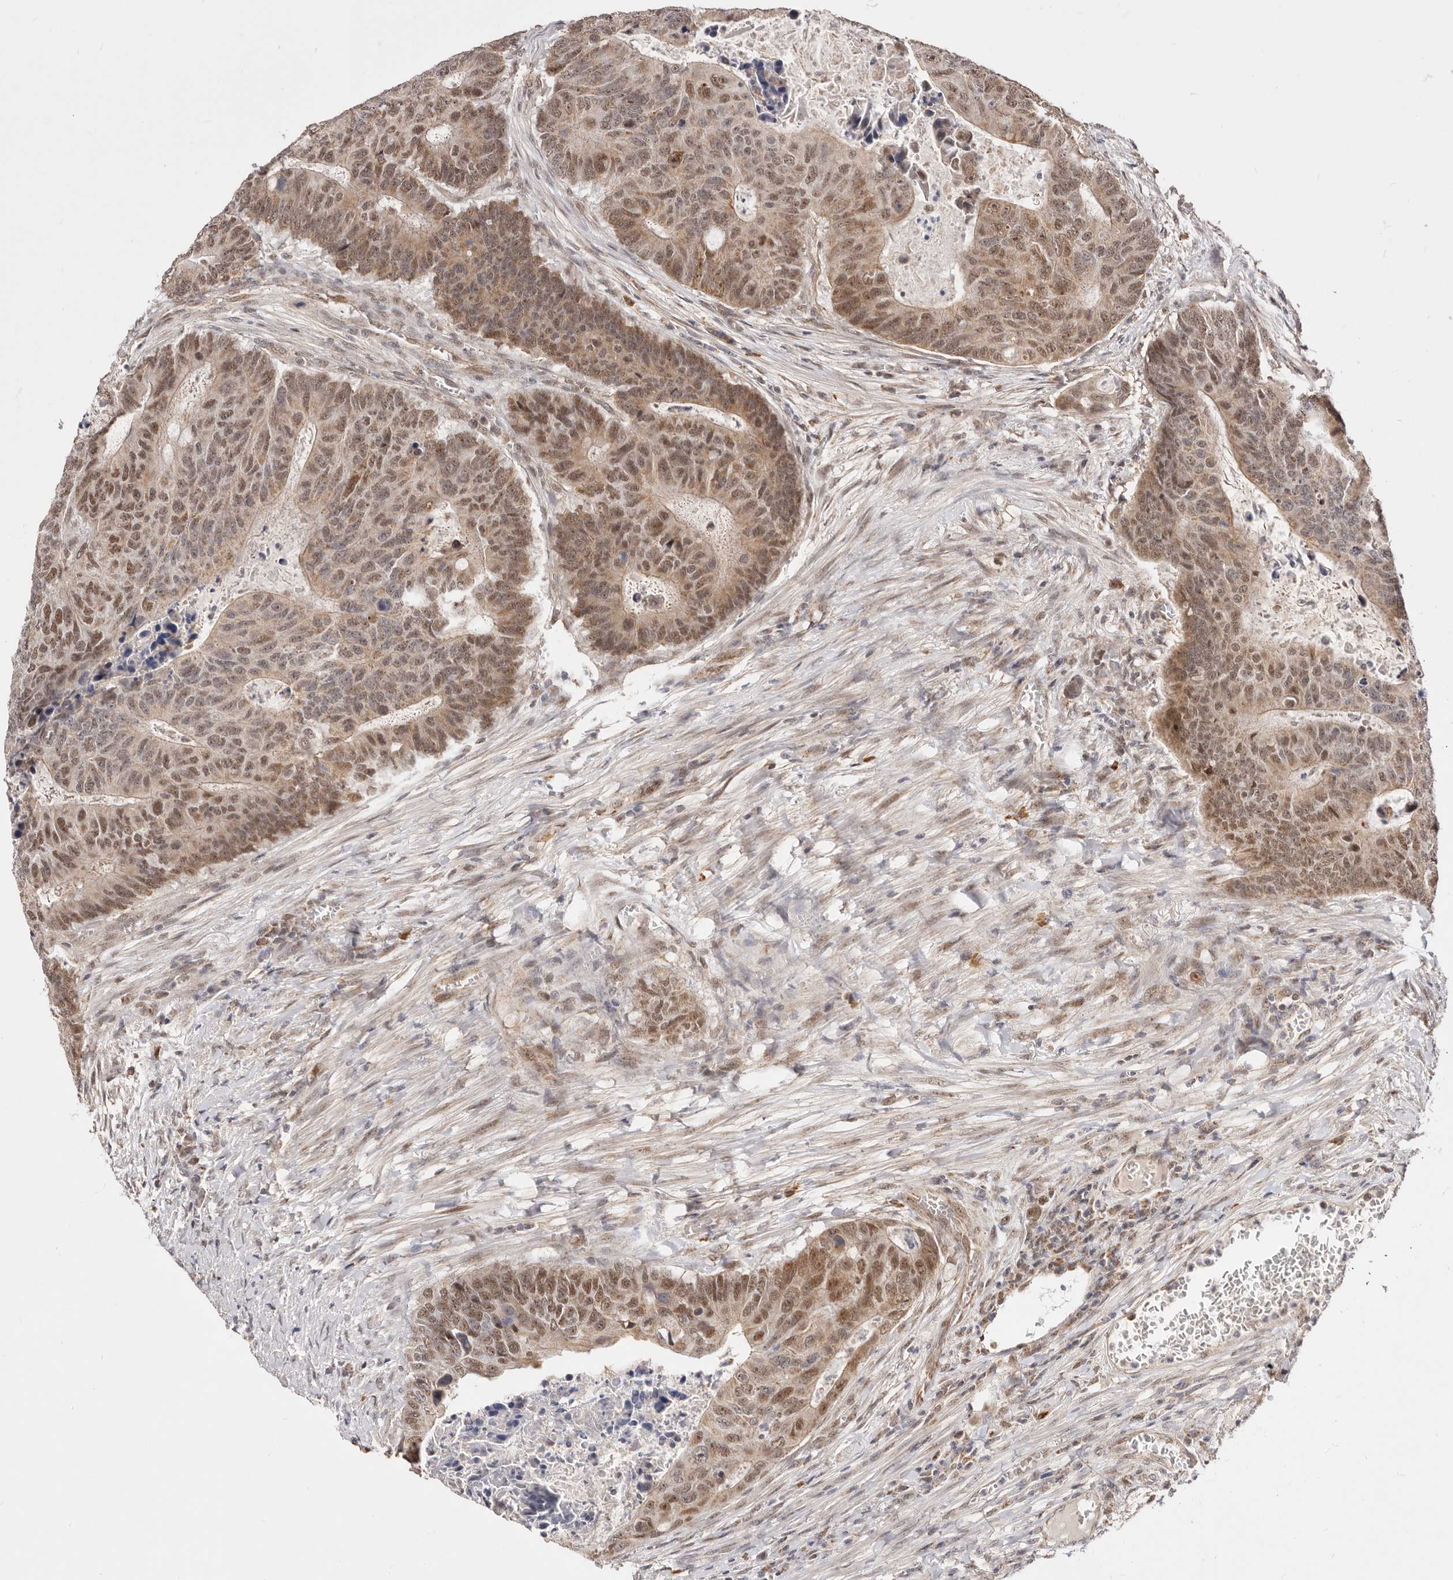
{"staining": {"intensity": "moderate", "quantity": ">75%", "location": "cytoplasmic/membranous,nuclear"}, "tissue": "colorectal cancer", "cell_type": "Tumor cells", "image_type": "cancer", "snomed": [{"axis": "morphology", "description": "Adenocarcinoma, NOS"}, {"axis": "topography", "description": "Colon"}], "caption": "Immunohistochemistry (IHC) histopathology image of human adenocarcinoma (colorectal) stained for a protein (brown), which reveals medium levels of moderate cytoplasmic/membranous and nuclear expression in about >75% of tumor cells.", "gene": "SEC14L1", "patient": {"sex": "male", "age": 87}}